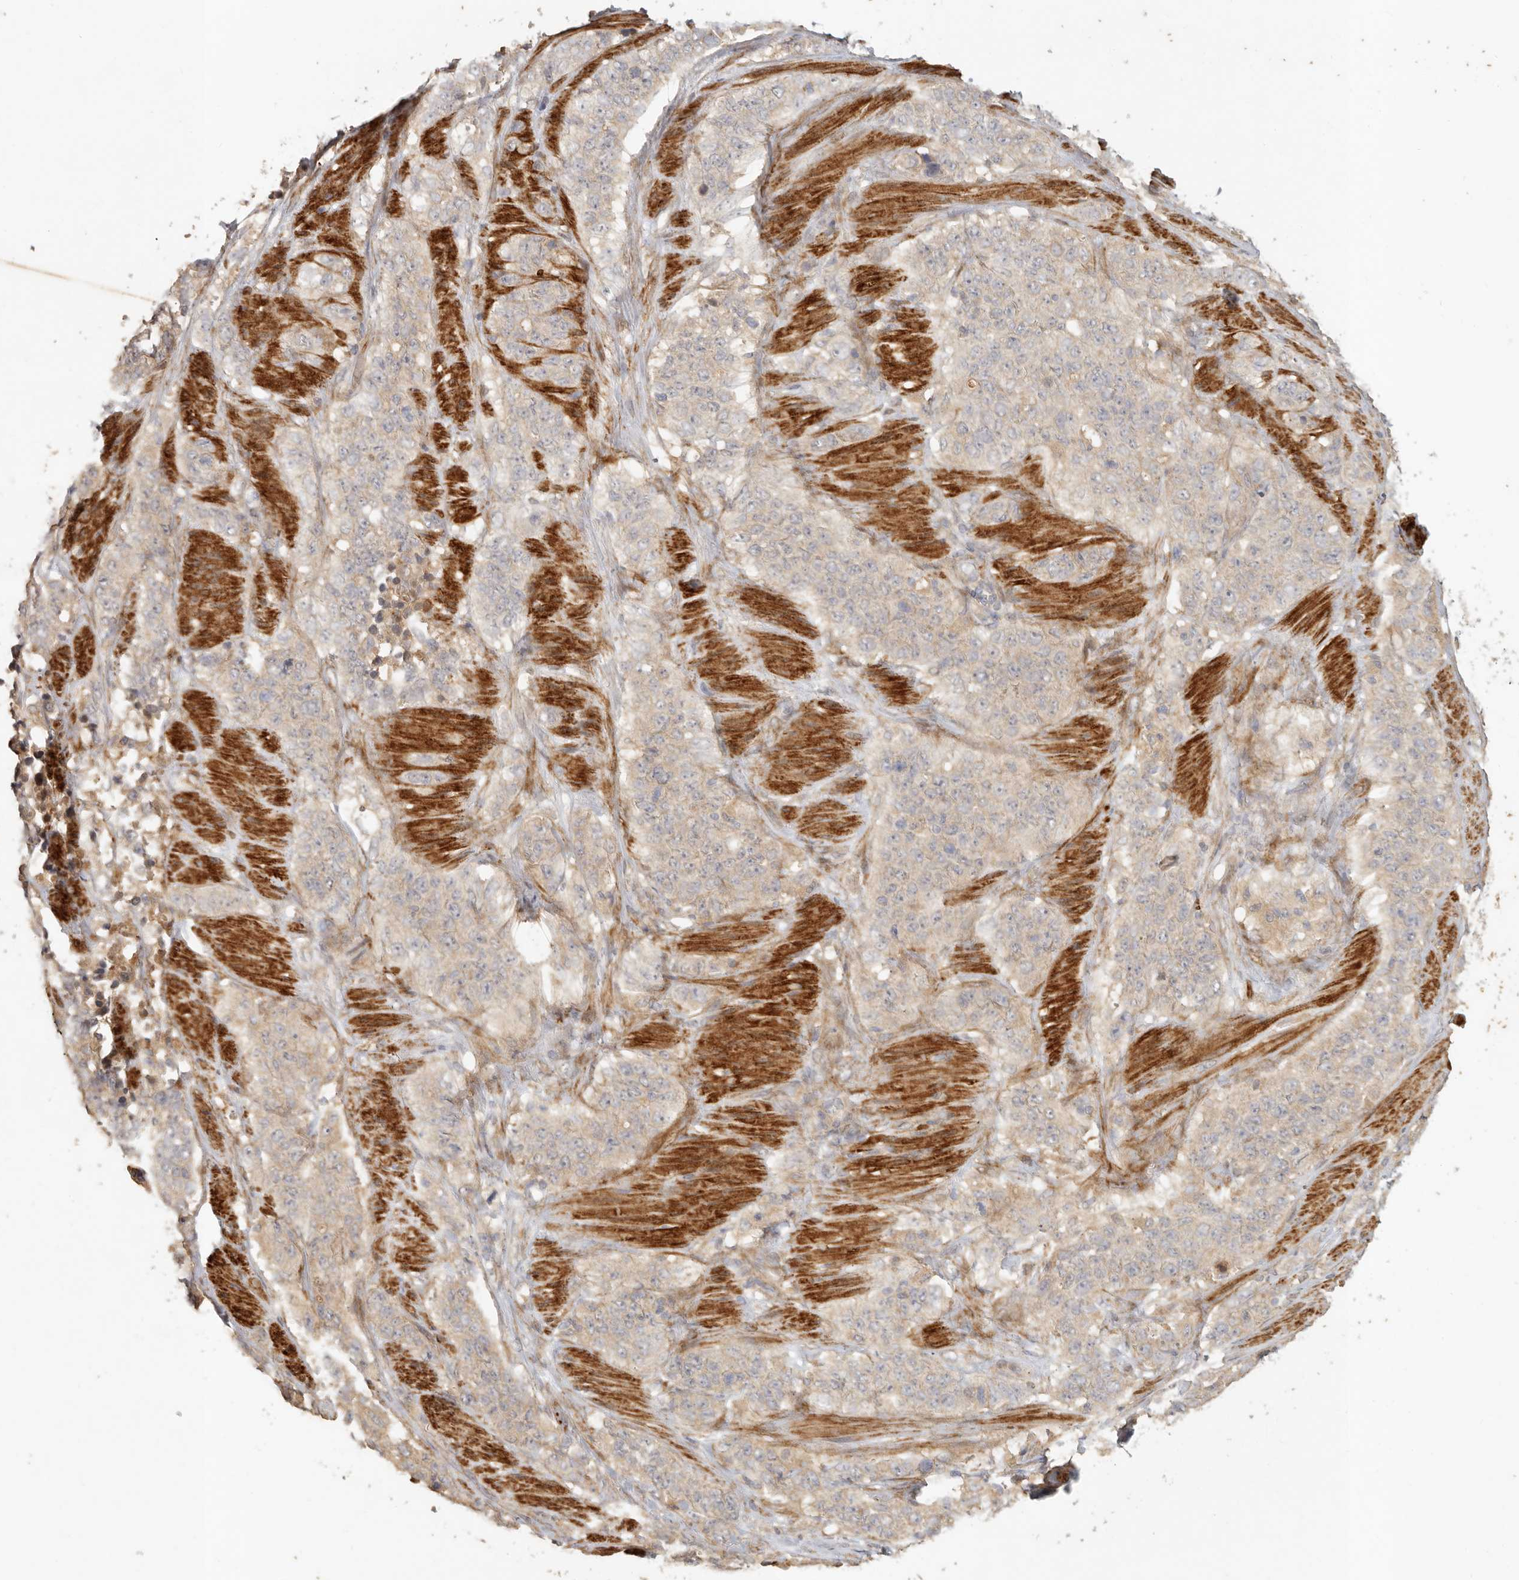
{"staining": {"intensity": "weak", "quantity": ">75%", "location": "cytoplasmic/membranous"}, "tissue": "stomach cancer", "cell_type": "Tumor cells", "image_type": "cancer", "snomed": [{"axis": "morphology", "description": "Adenocarcinoma, NOS"}, {"axis": "topography", "description": "Stomach"}], "caption": "This photomicrograph shows immunohistochemistry staining of stomach cancer (adenocarcinoma), with low weak cytoplasmic/membranous staining in about >75% of tumor cells.", "gene": "VIPR1", "patient": {"sex": "male", "age": 48}}